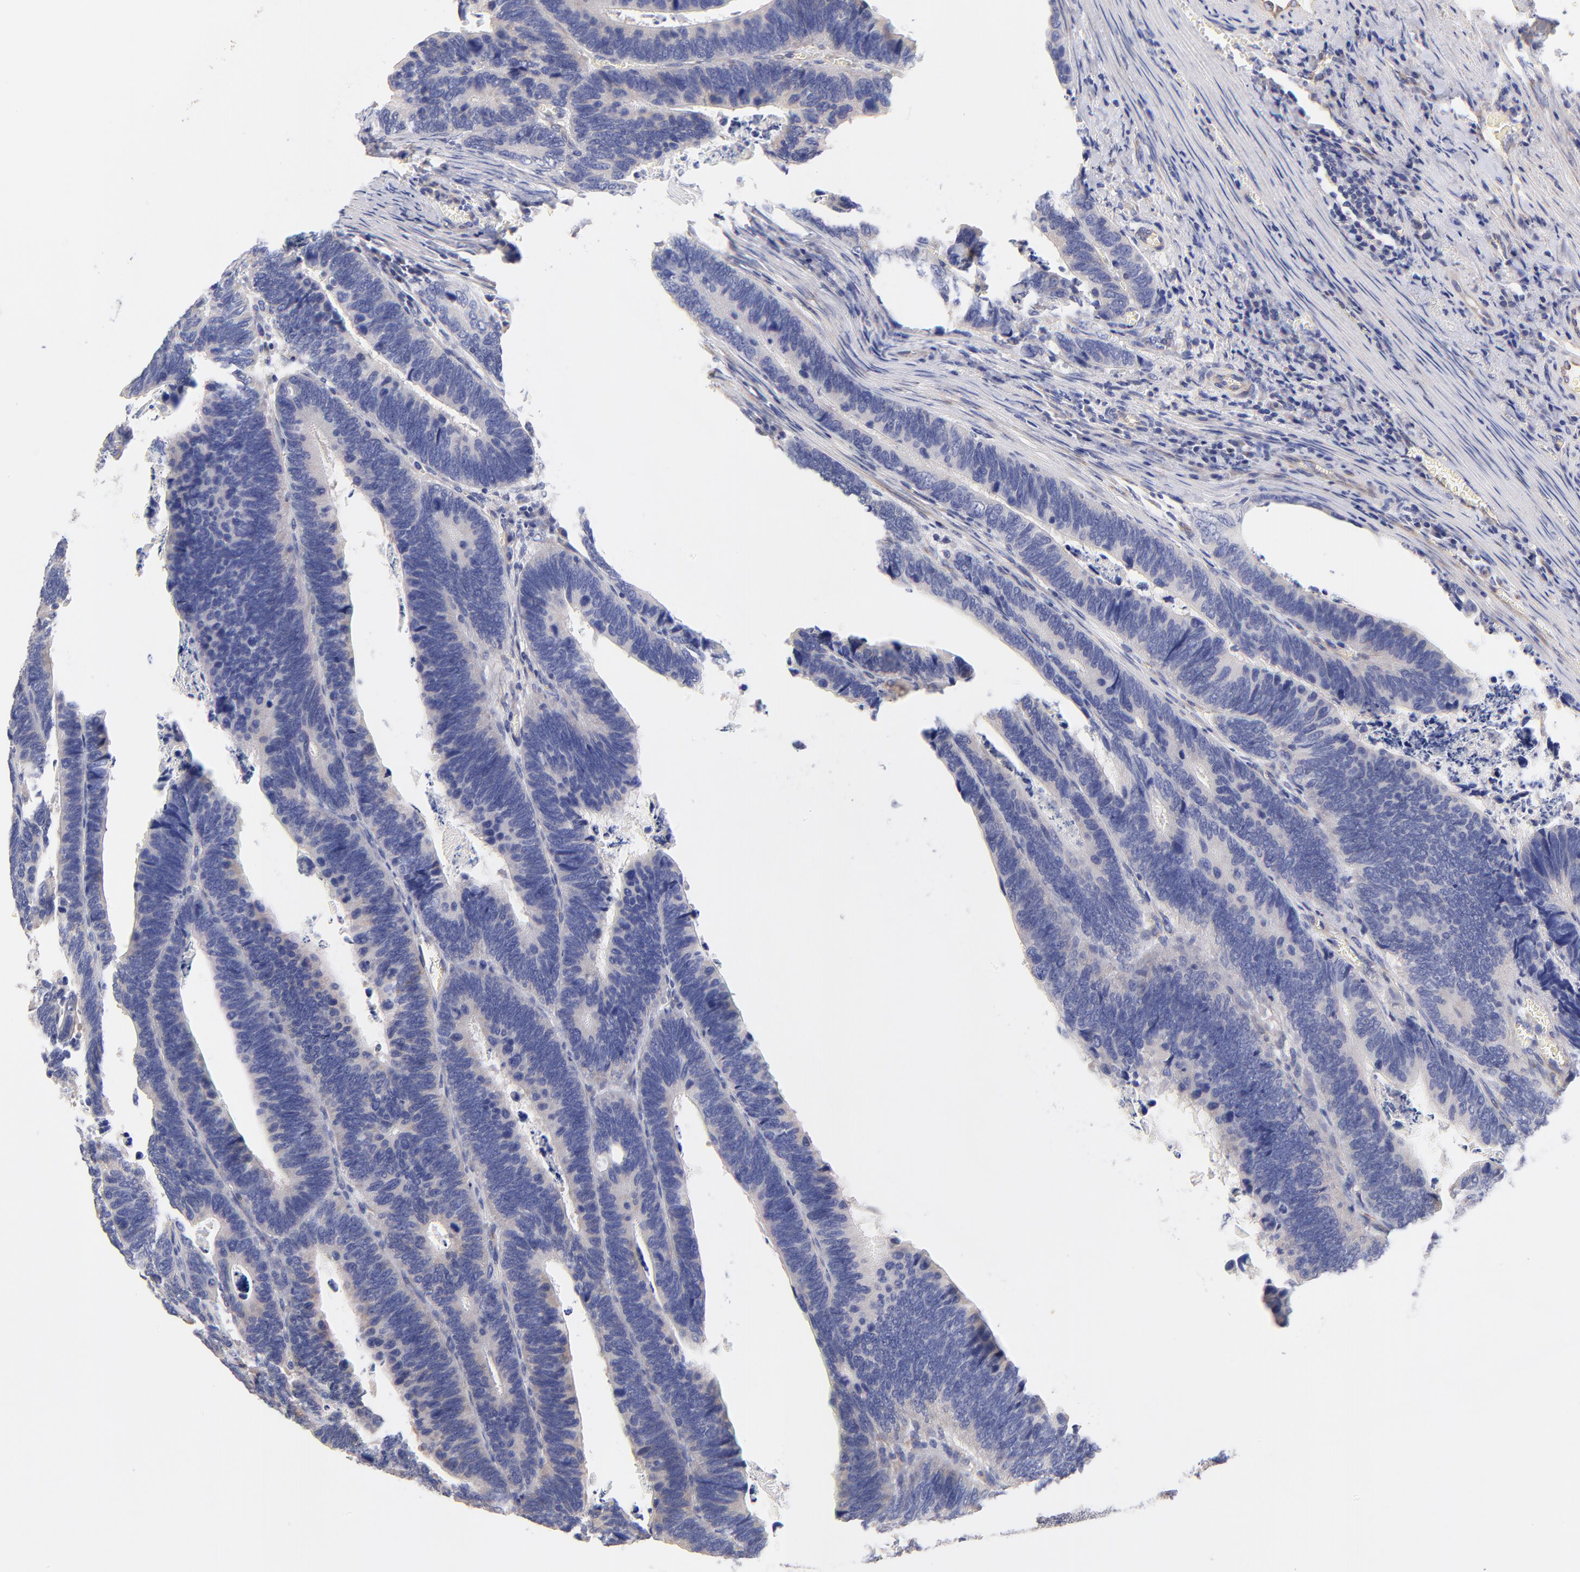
{"staining": {"intensity": "weak", "quantity": "25%-75%", "location": "cytoplasmic/membranous"}, "tissue": "colorectal cancer", "cell_type": "Tumor cells", "image_type": "cancer", "snomed": [{"axis": "morphology", "description": "Adenocarcinoma, NOS"}, {"axis": "topography", "description": "Colon"}], "caption": "Brown immunohistochemical staining in colorectal cancer reveals weak cytoplasmic/membranous positivity in about 25%-75% of tumor cells. (Brightfield microscopy of DAB IHC at high magnification).", "gene": "HS3ST1", "patient": {"sex": "male", "age": 72}}